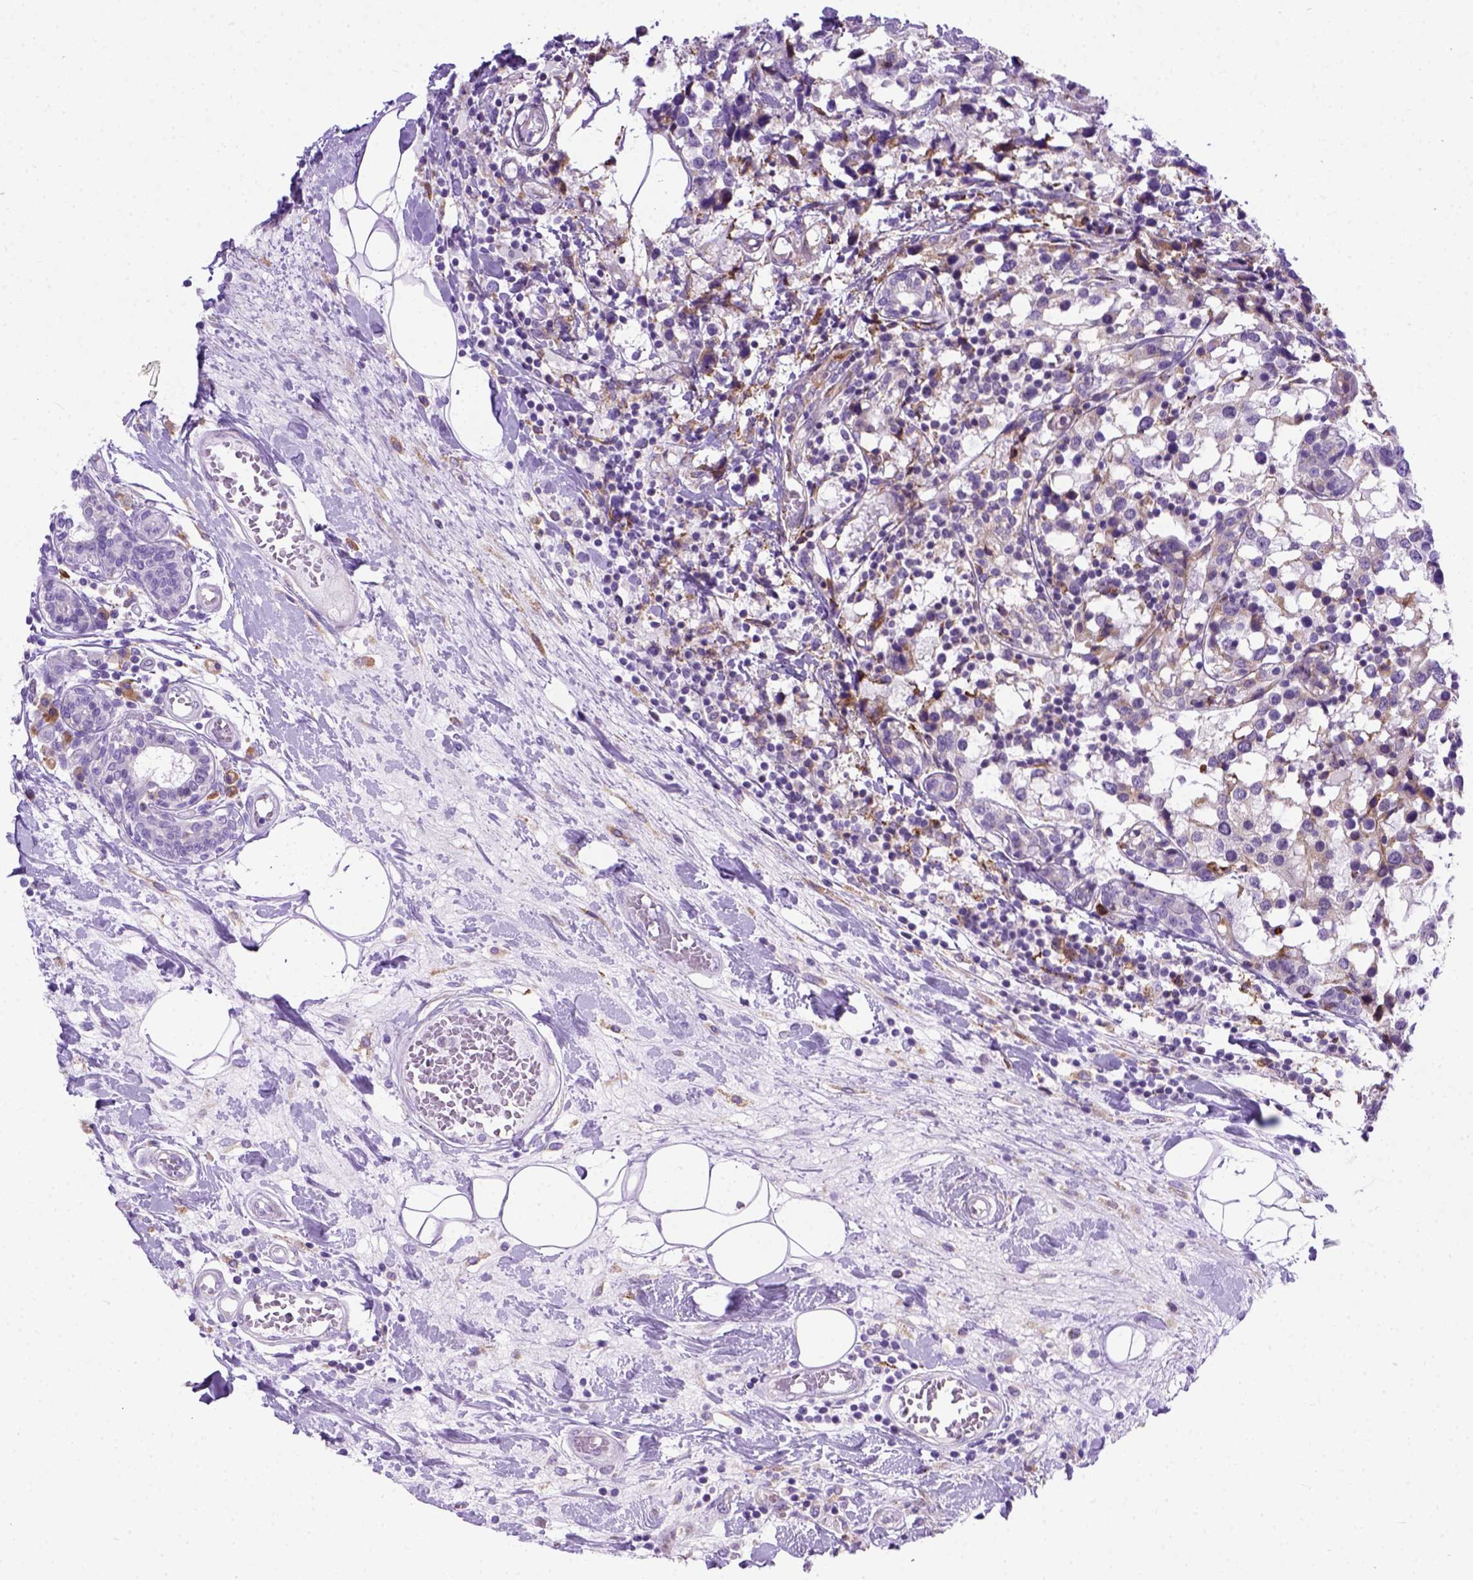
{"staining": {"intensity": "negative", "quantity": "none", "location": "none"}, "tissue": "breast cancer", "cell_type": "Tumor cells", "image_type": "cancer", "snomed": [{"axis": "morphology", "description": "Lobular carcinoma"}, {"axis": "topography", "description": "Breast"}], "caption": "Micrograph shows no significant protein positivity in tumor cells of breast lobular carcinoma.", "gene": "PLK4", "patient": {"sex": "female", "age": 59}}